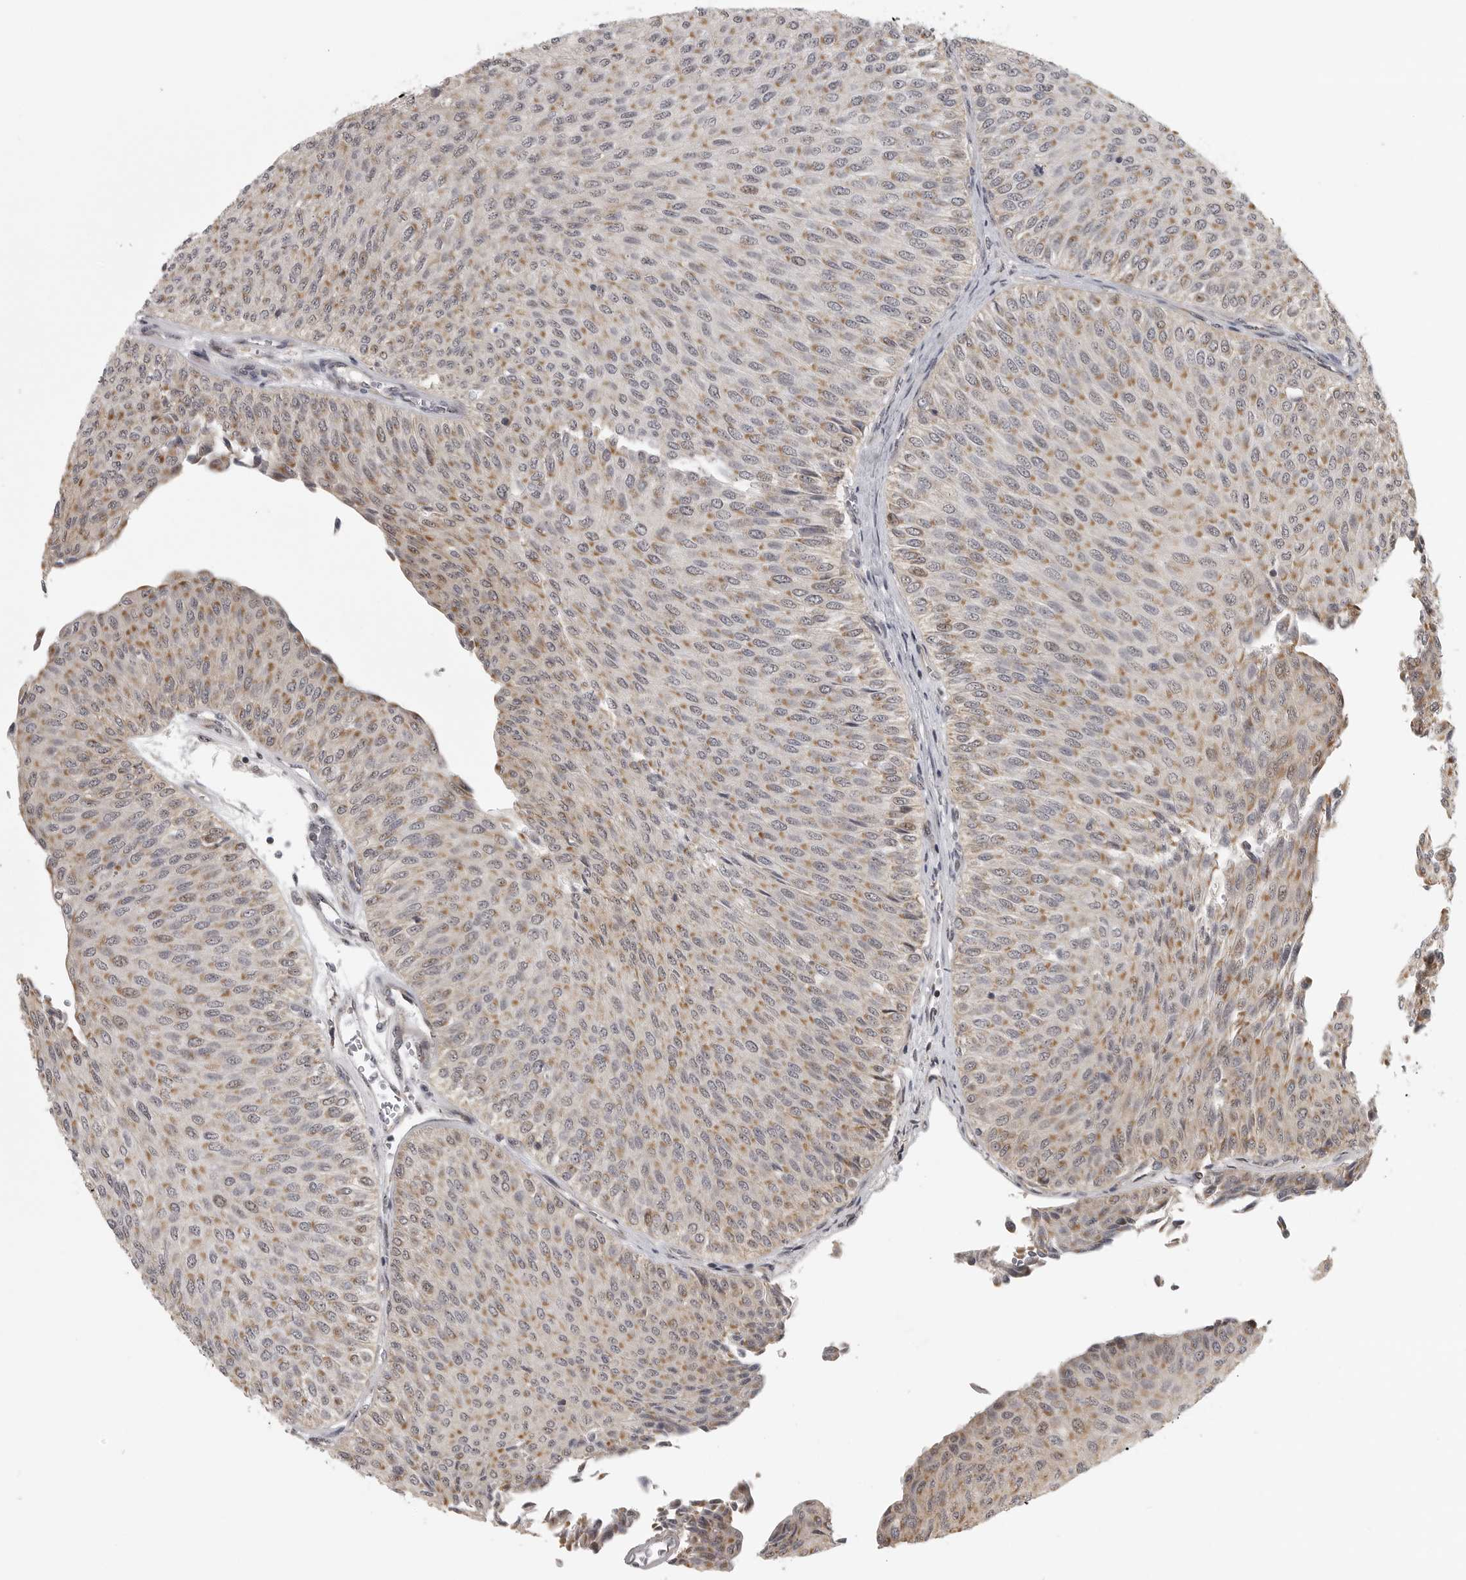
{"staining": {"intensity": "moderate", "quantity": ">75%", "location": "cytoplasmic/membranous"}, "tissue": "urothelial cancer", "cell_type": "Tumor cells", "image_type": "cancer", "snomed": [{"axis": "morphology", "description": "Urothelial carcinoma, Low grade"}, {"axis": "topography", "description": "Urinary bladder"}], "caption": "This micrograph exhibits IHC staining of urothelial cancer, with medium moderate cytoplasmic/membranous staining in about >75% of tumor cells.", "gene": "POLE2", "patient": {"sex": "male", "age": 78}}